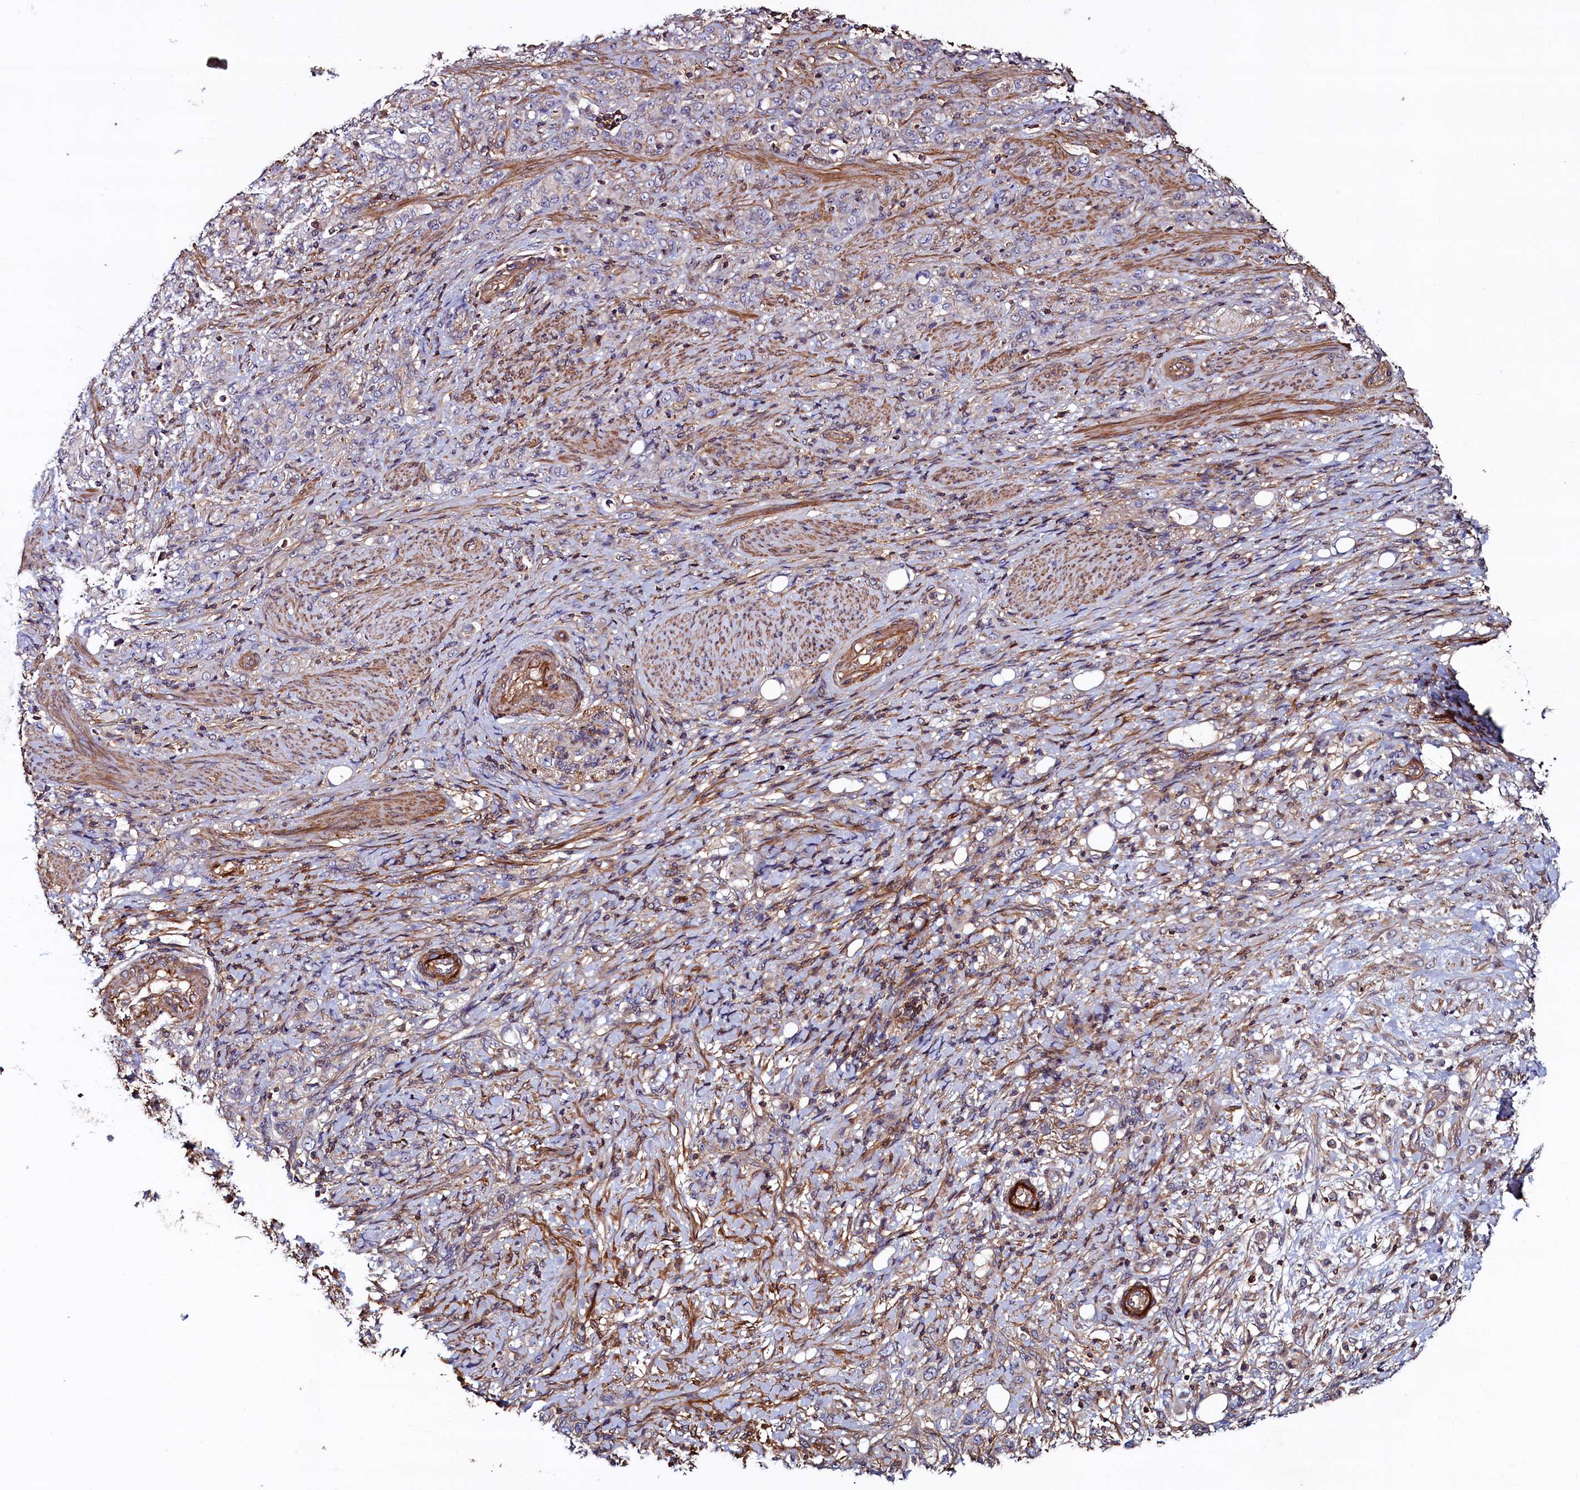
{"staining": {"intensity": "weak", "quantity": "<25%", "location": "cytoplasmic/membranous"}, "tissue": "stomach cancer", "cell_type": "Tumor cells", "image_type": "cancer", "snomed": [{"axis": "morphology", "description": "Adenocarcinoma, NOS"}, {"axis": "topography", "description": "Stomach"}], "caption": "A micrograph of human stomach cancer is negative for staining in tumor cells. (DAB immunohistochemistry (IHC) with hematoxylin counter stain).", "gene": "DUOXA1", "patient": {"sex": "female", "age": 79}}